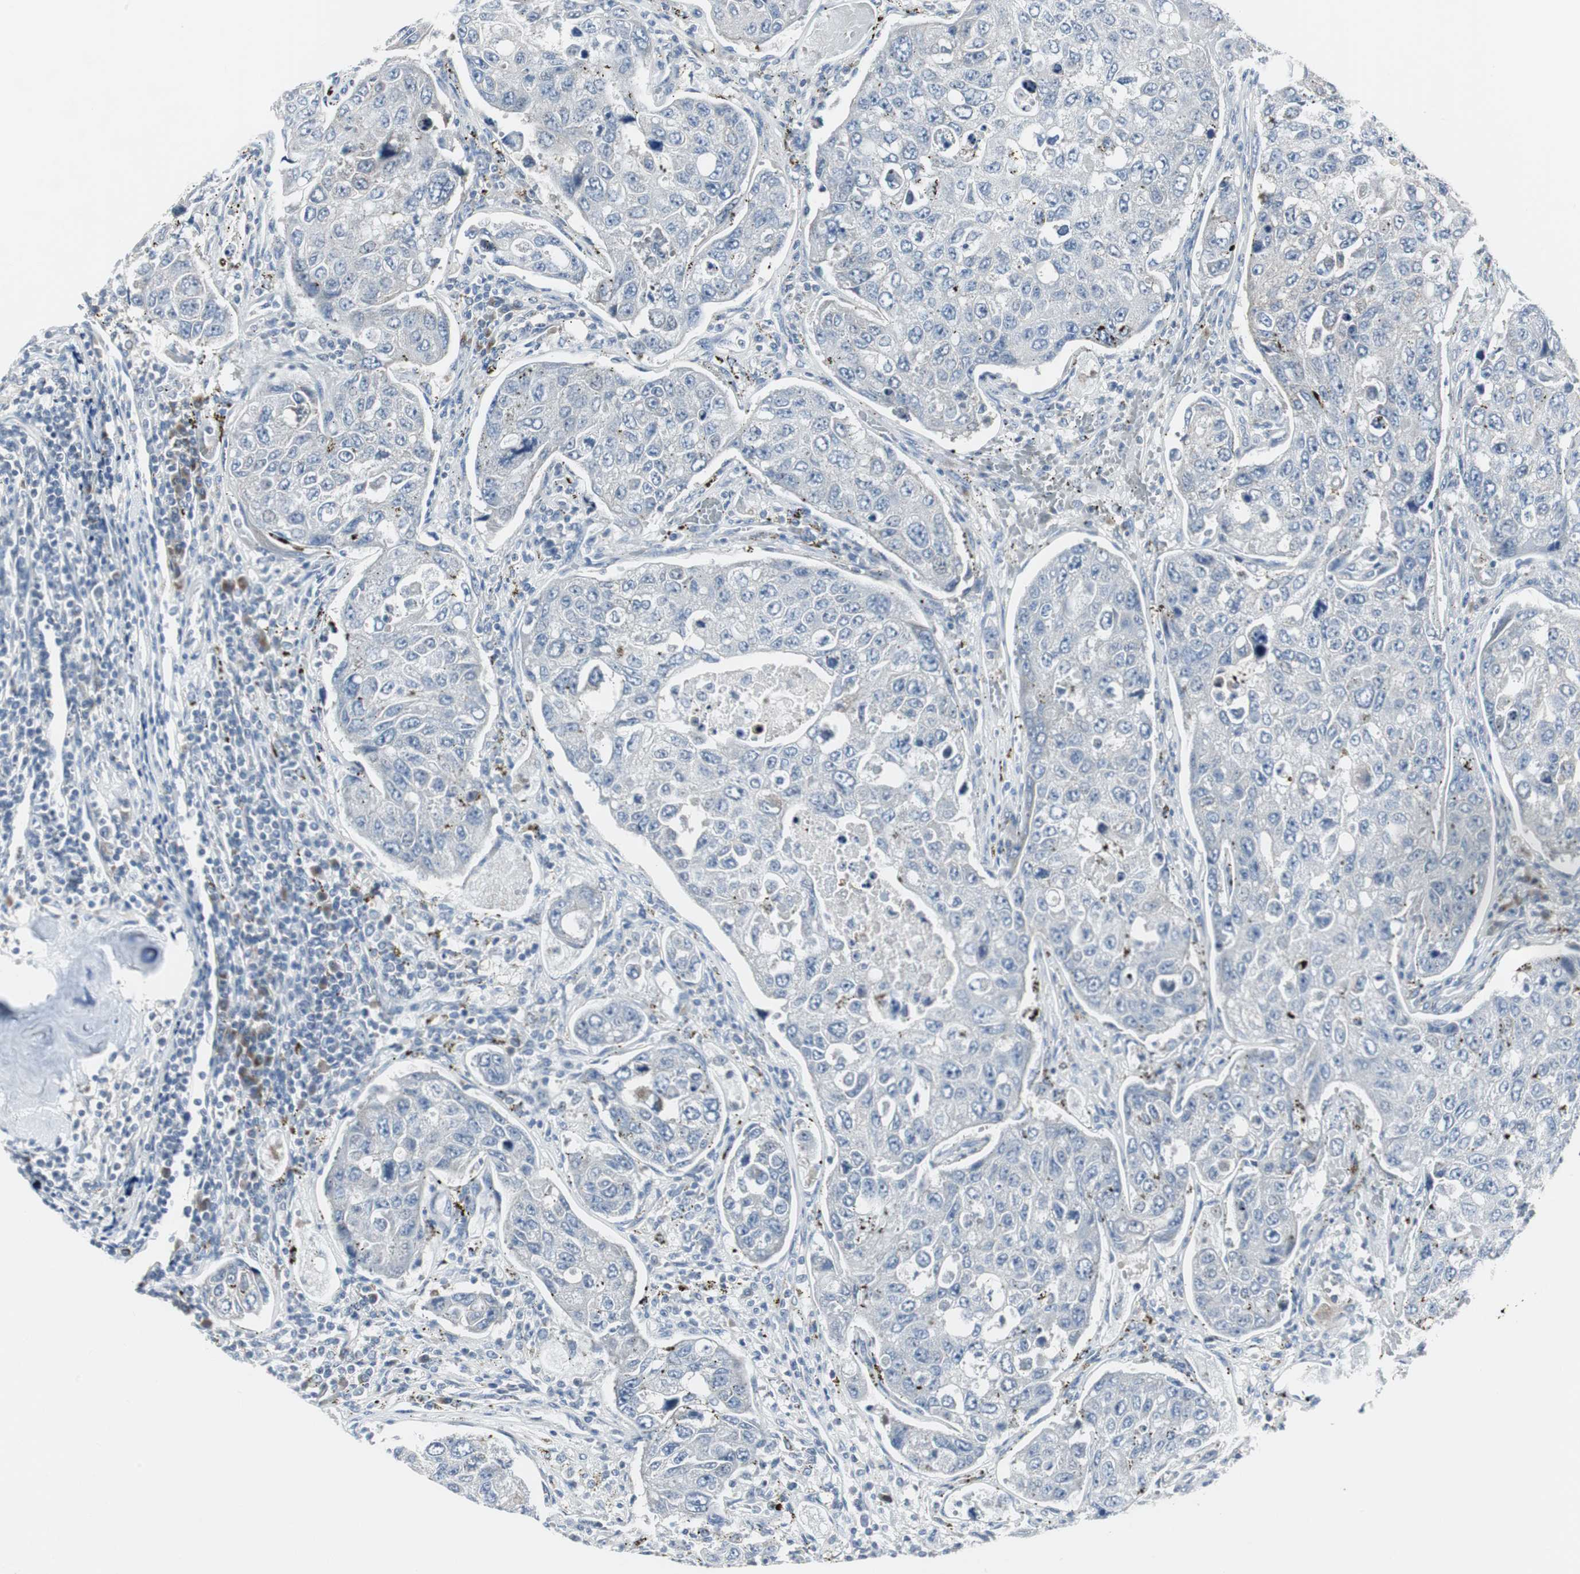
{"staining": {"intensity": "negative", "quantity": "none", "location": "none"}, "tissue": "urothelial cancer", "cell_type": "Tumor cells", "image_type": "cancer", "snomed": [{"axis": "morphology", "description": "Urothelial carcinoma, High grade"}, {"axis": "topography", "description": "Lymph node"}, {"axis": "topography", "description": "Urinary bladder"}], "caption": "There is no significant expression in tumor cells of high-grade urothelial carcinoma.", "gene": "SOX30", "patient": {"sex": "male", "age": 51}}